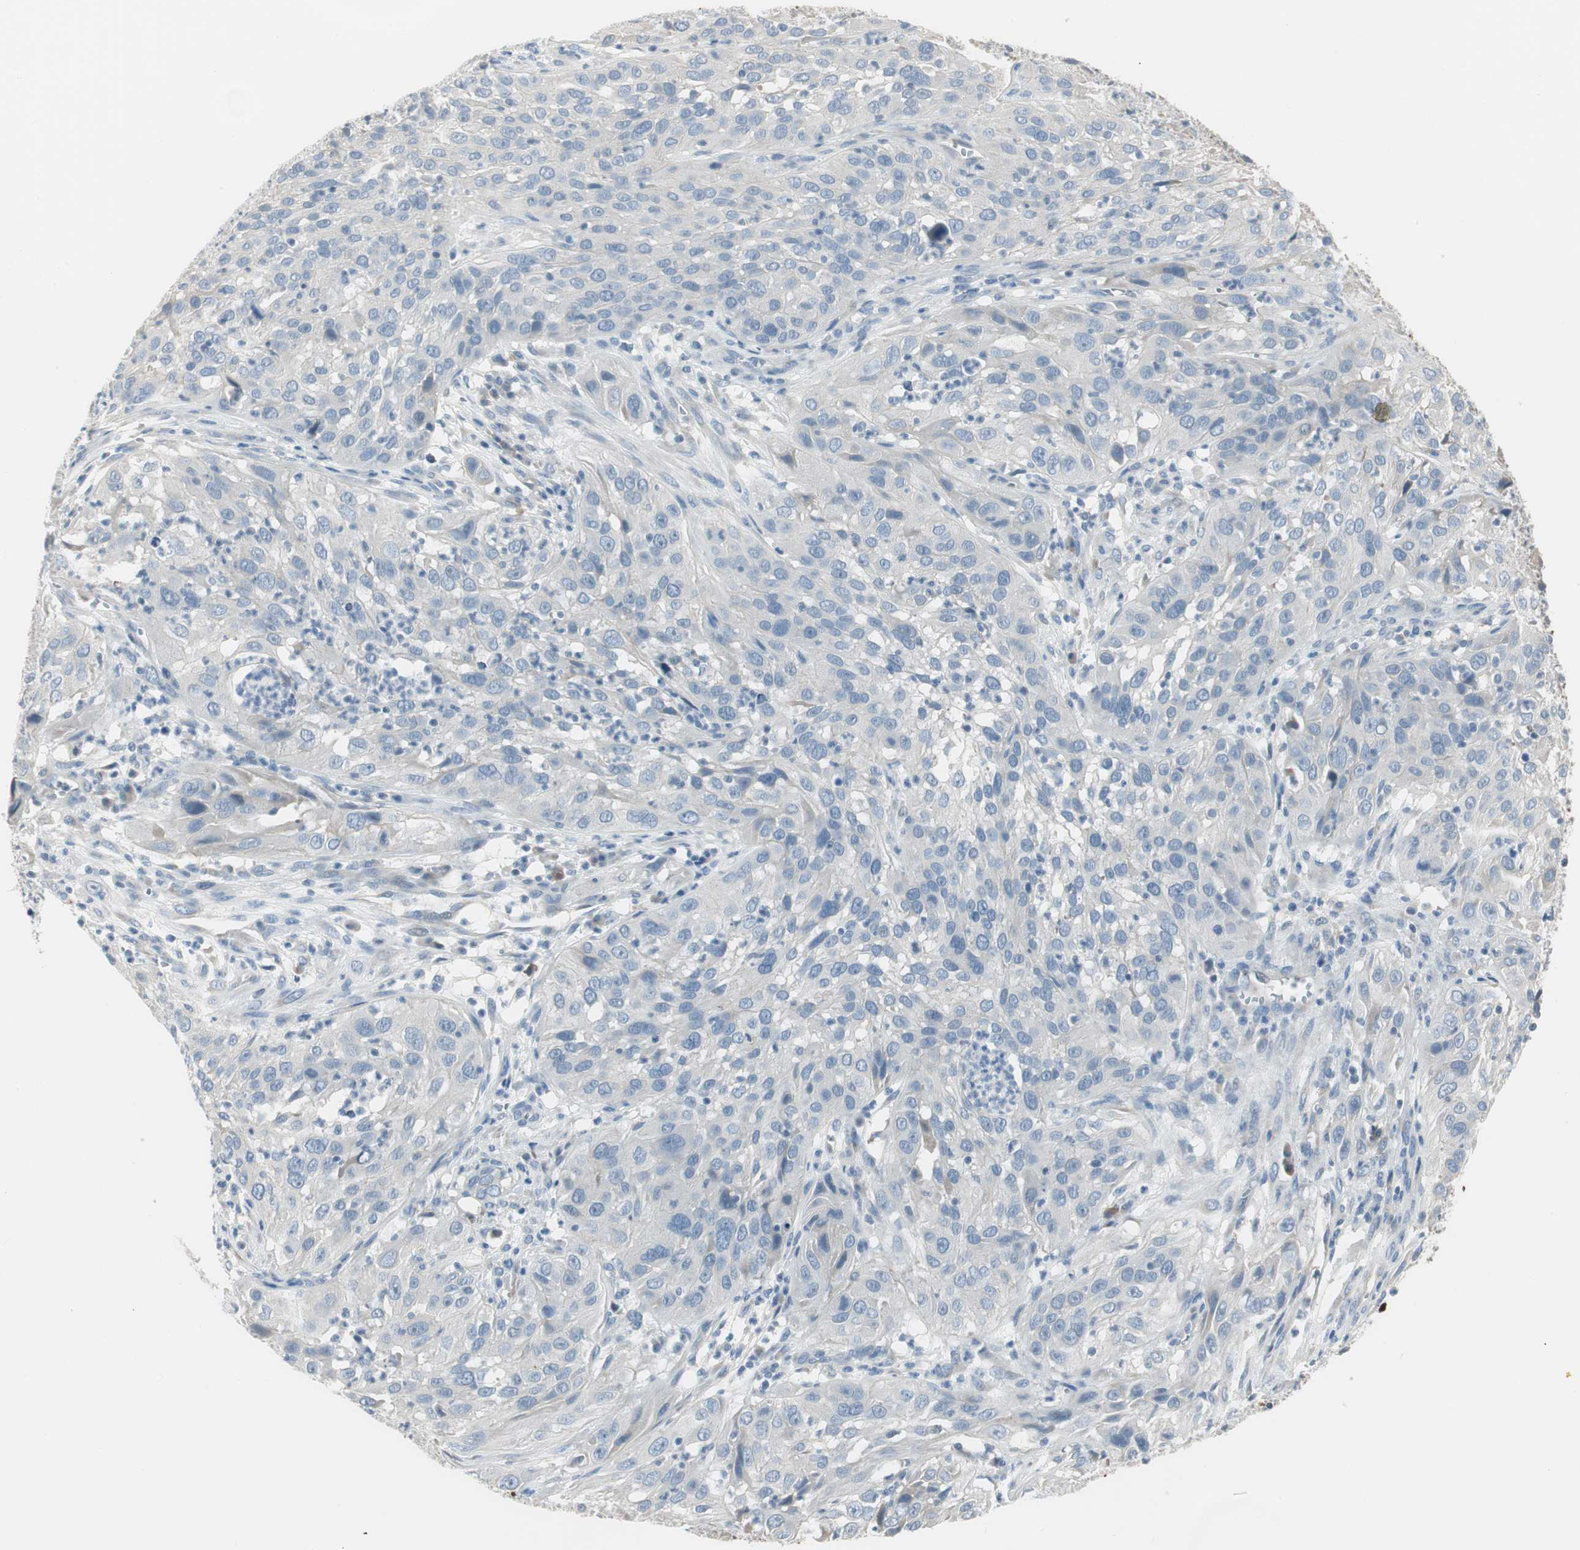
{"staining": {"intensity": "negative", "quantity": "none", "location": "none"}, "tissue": "cervical cancer", "cell_type": "Tumor cells", "image_type": "cancer", "snomed": [{"axis": "morphology", "description": "Squamous cell carcinoma, NOS"}, {"axis": "topography", "description": "Cervix"}], "caption": "The IHC histopathology image has no significant positivity in tumor cells of cervical squamous cell carcinoma tissue.", "gene": "SPINK4", "patient": {"sex": "female", "age": 32}}